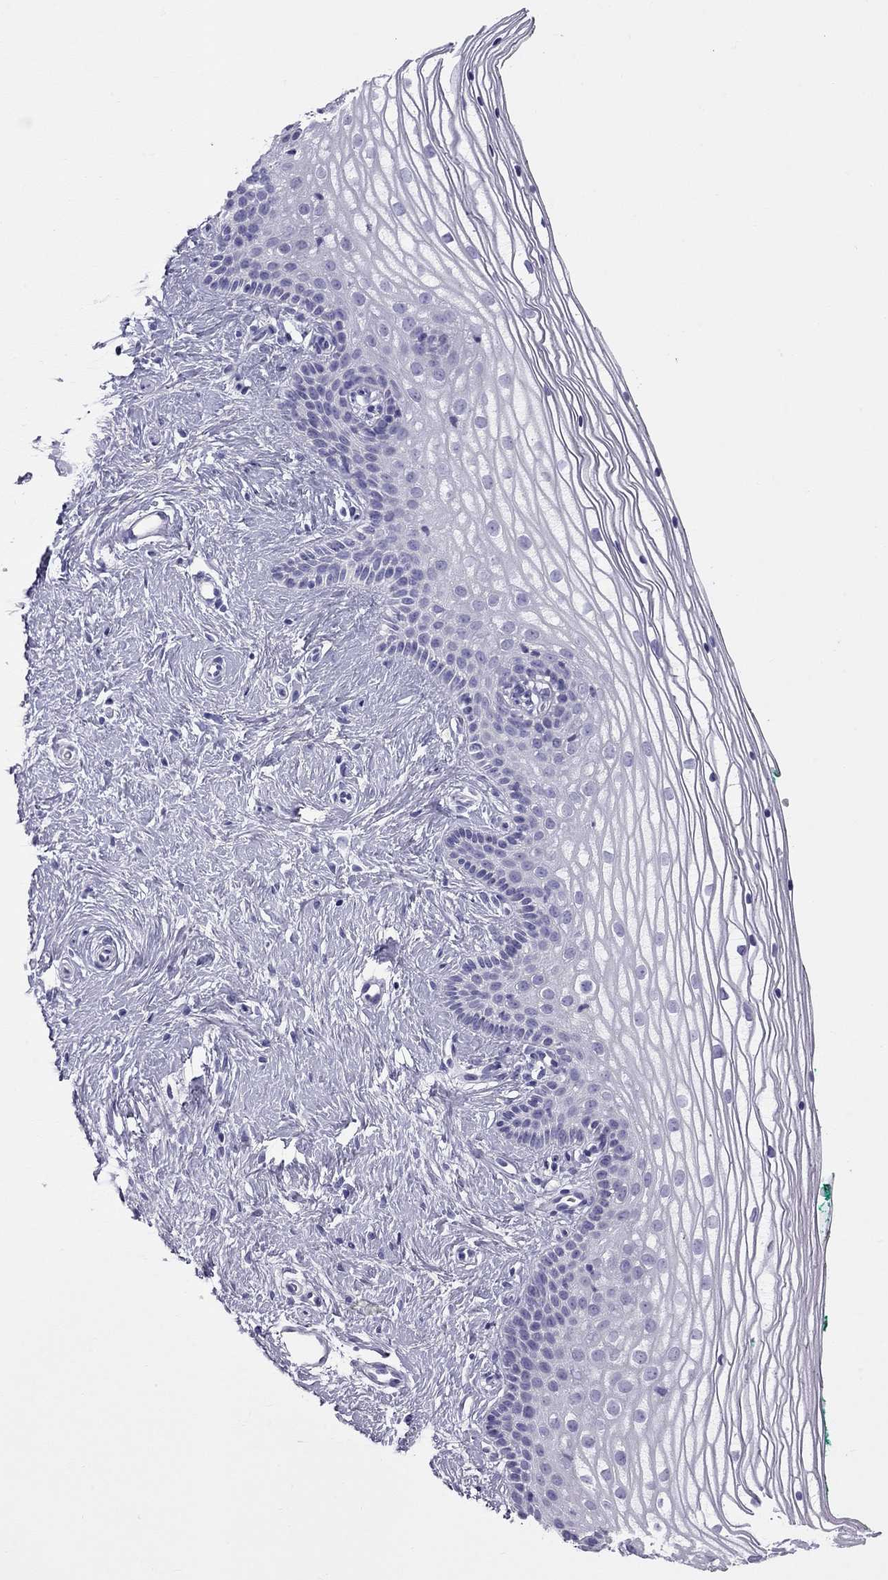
{"staining": {"intensity": "negative", "quantity": "none", "location": "none"}, "tissue": "vagina", "cell_type": "Squamous epithelial cells", "image_type": "normal", "snomed": [{"axis": "morphology", "description": "Normal tissue, NOS"}, {"axis": "topography", "description": "Vagina"}], "caption": "DAB (3,3'-diaminobenzidine) immunohistochemical staining of benign vagina displays no significant expression in squamous epithelial cells. The staining is performed using DAB brown chromogen with nuclei counter-stained in using hematoxylin.", "gene": "TRPM3", "patient": {"sex": "female", "age": 36}}